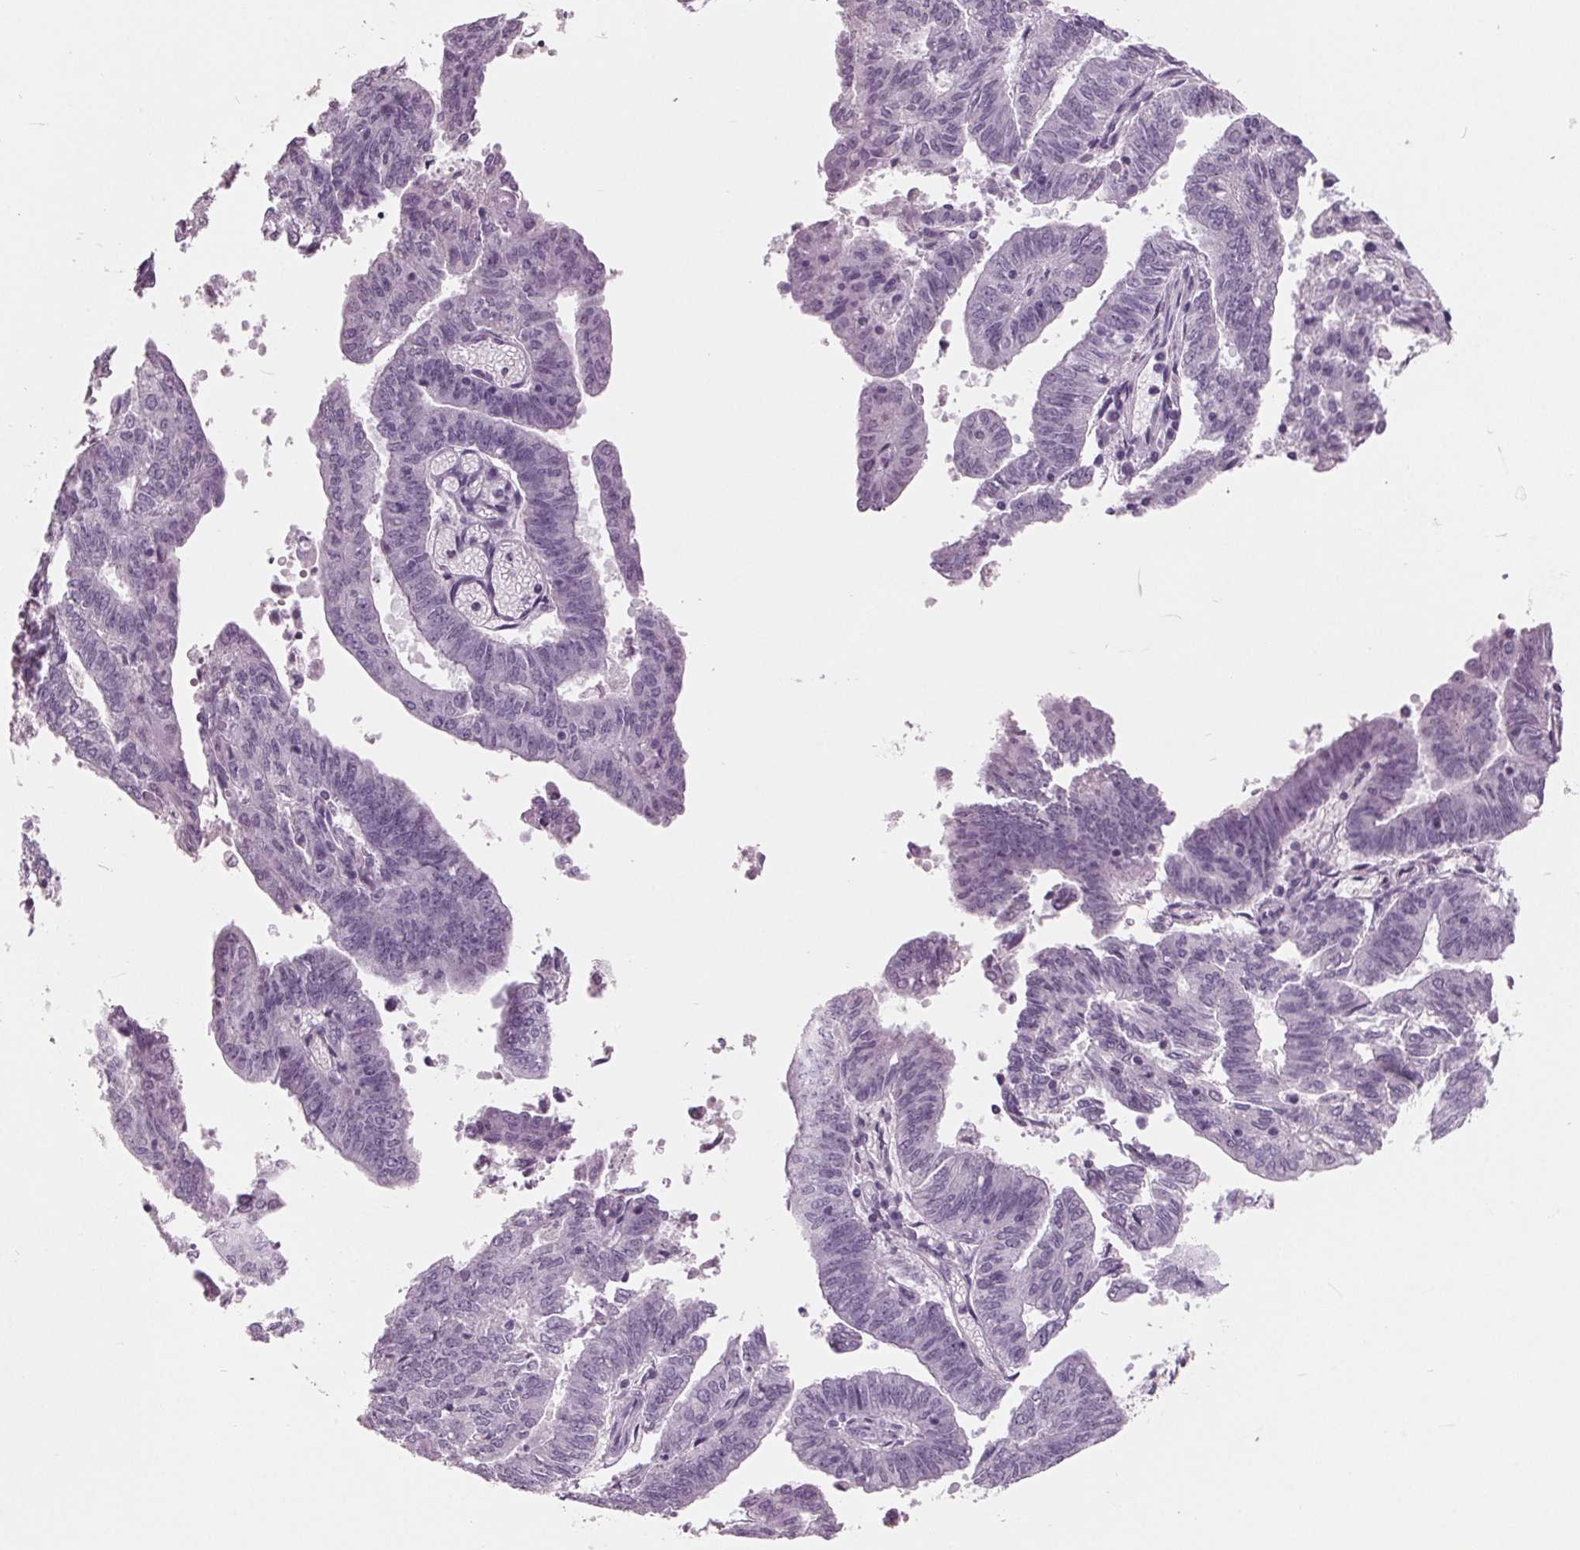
{"staining": {"intensity": "negative", "quantity": "none", "location": "none"}, "tissue": "endometrial cancer", "cell_type": "Tumor cells", "image_type": "cancer", "snomed": [{"axis": "morphology", "description": "Adenocarcinoma, NOS"}, {"axis": "topography", "description": "Endometrium"}], "caption": "An IHC micrograph of adenocarcinoma (endometrial) is shown. There is no staining in tumor cells of adenocarcinoma (endometrial).", "gene": "AMBP", "patient": {"sex": "female", "age": 82}}